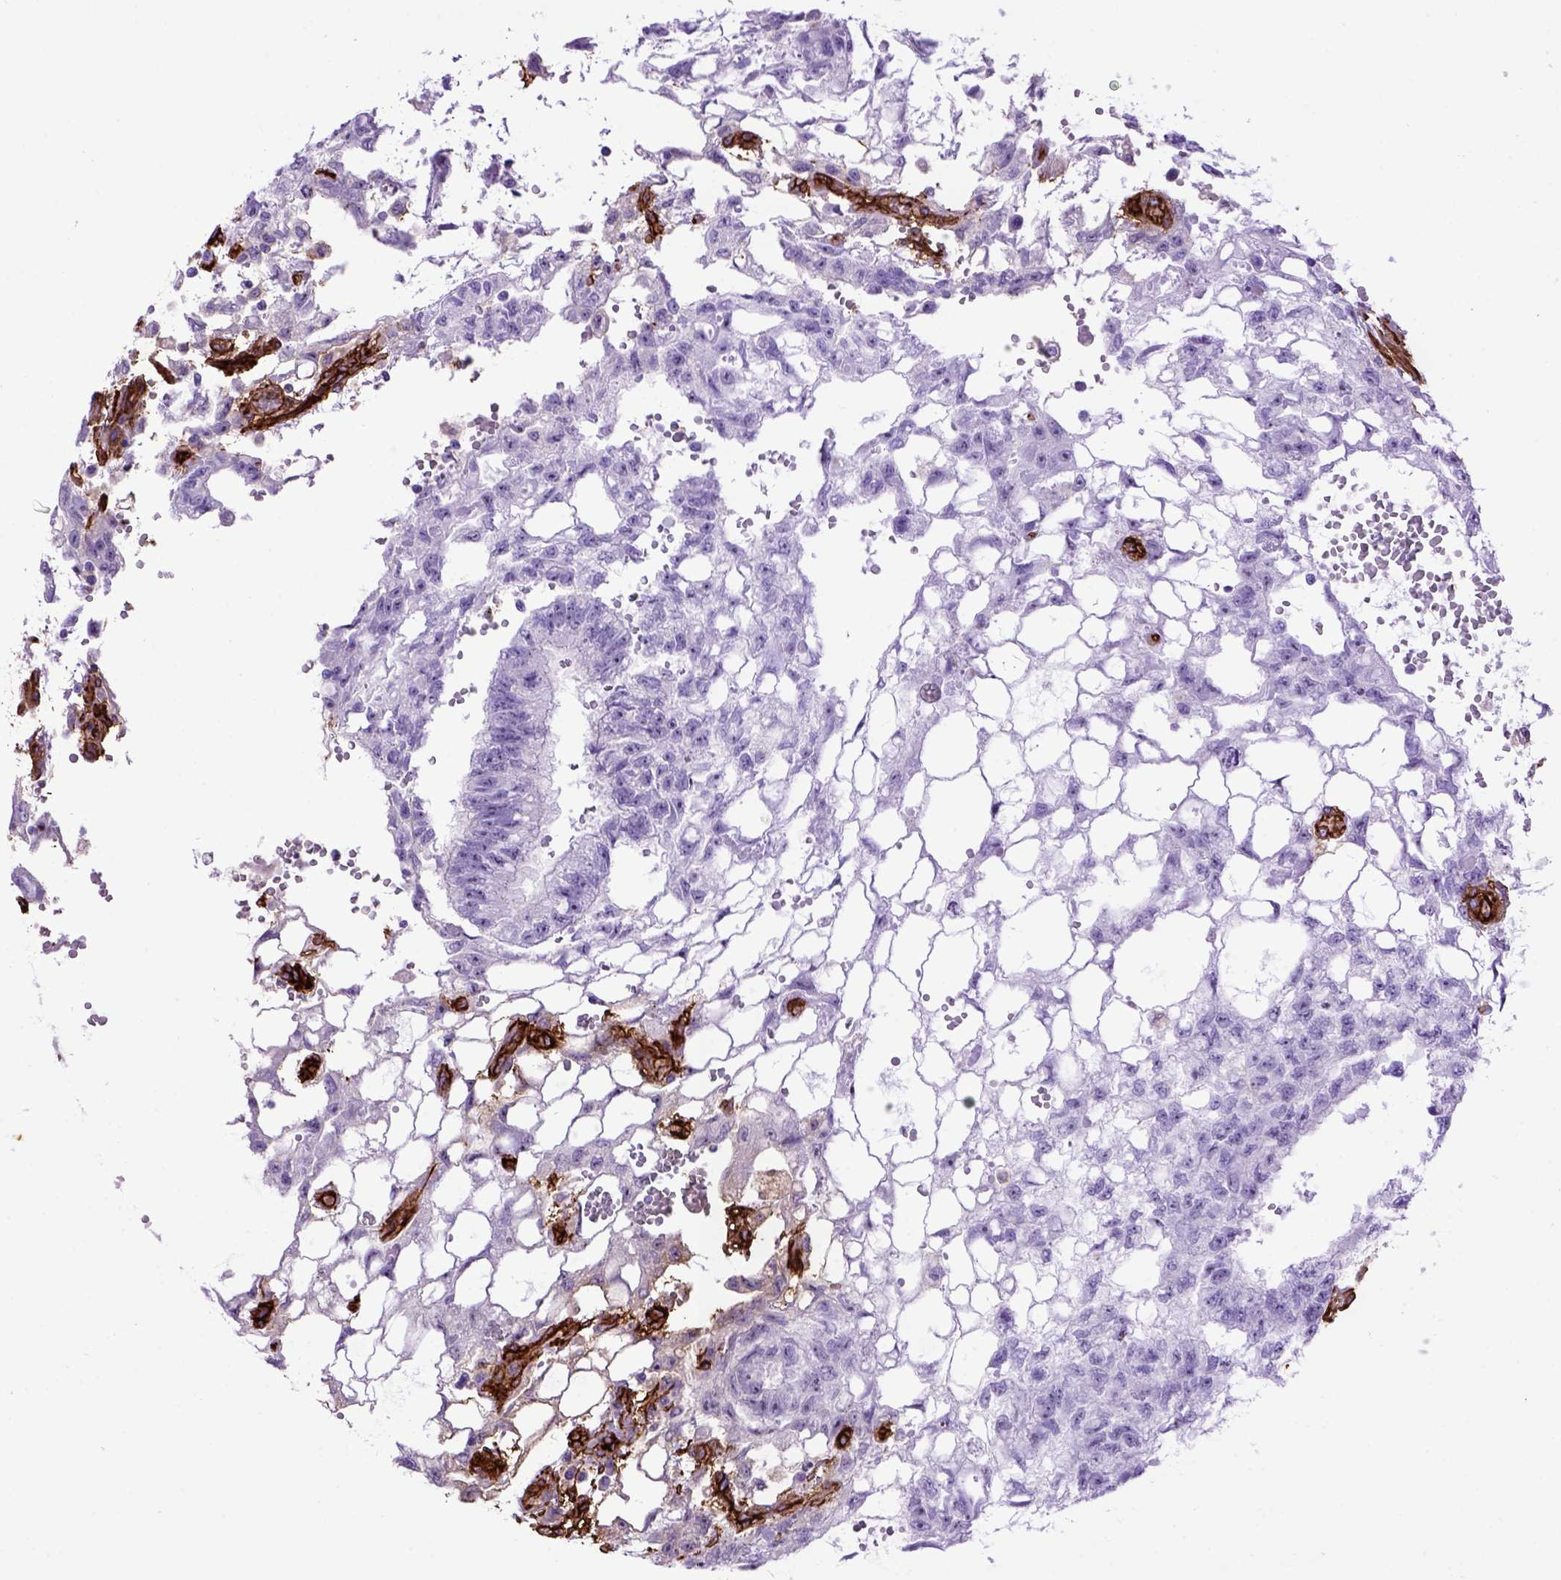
{"staining": {"intensity": "negative", "quantity": "none", "location": "none"}, "tissue": "testis cancer", "cell_type": "Tumor cells", "image_type": "cancer", "snomed": [{"axis": "morphology", "description": "Carcinoma, Embryonal, NOS"}, {"axis": "topography", "description": "Testis"}], "caption": "Immunohistochemistry (IHC) photomicrograph of testis cancer (embryonal carcinoma) stained for a protein (brown), which demonstrates no staining in tumor cells. (Stains: DAB (3,3'-diaminobenzidine) IHC with hematoxylin counter stain, Microscopy: brightfield microscopy at high magnification).", "gene": "ENG", "patient": {"sex": "male", "age": 32}}